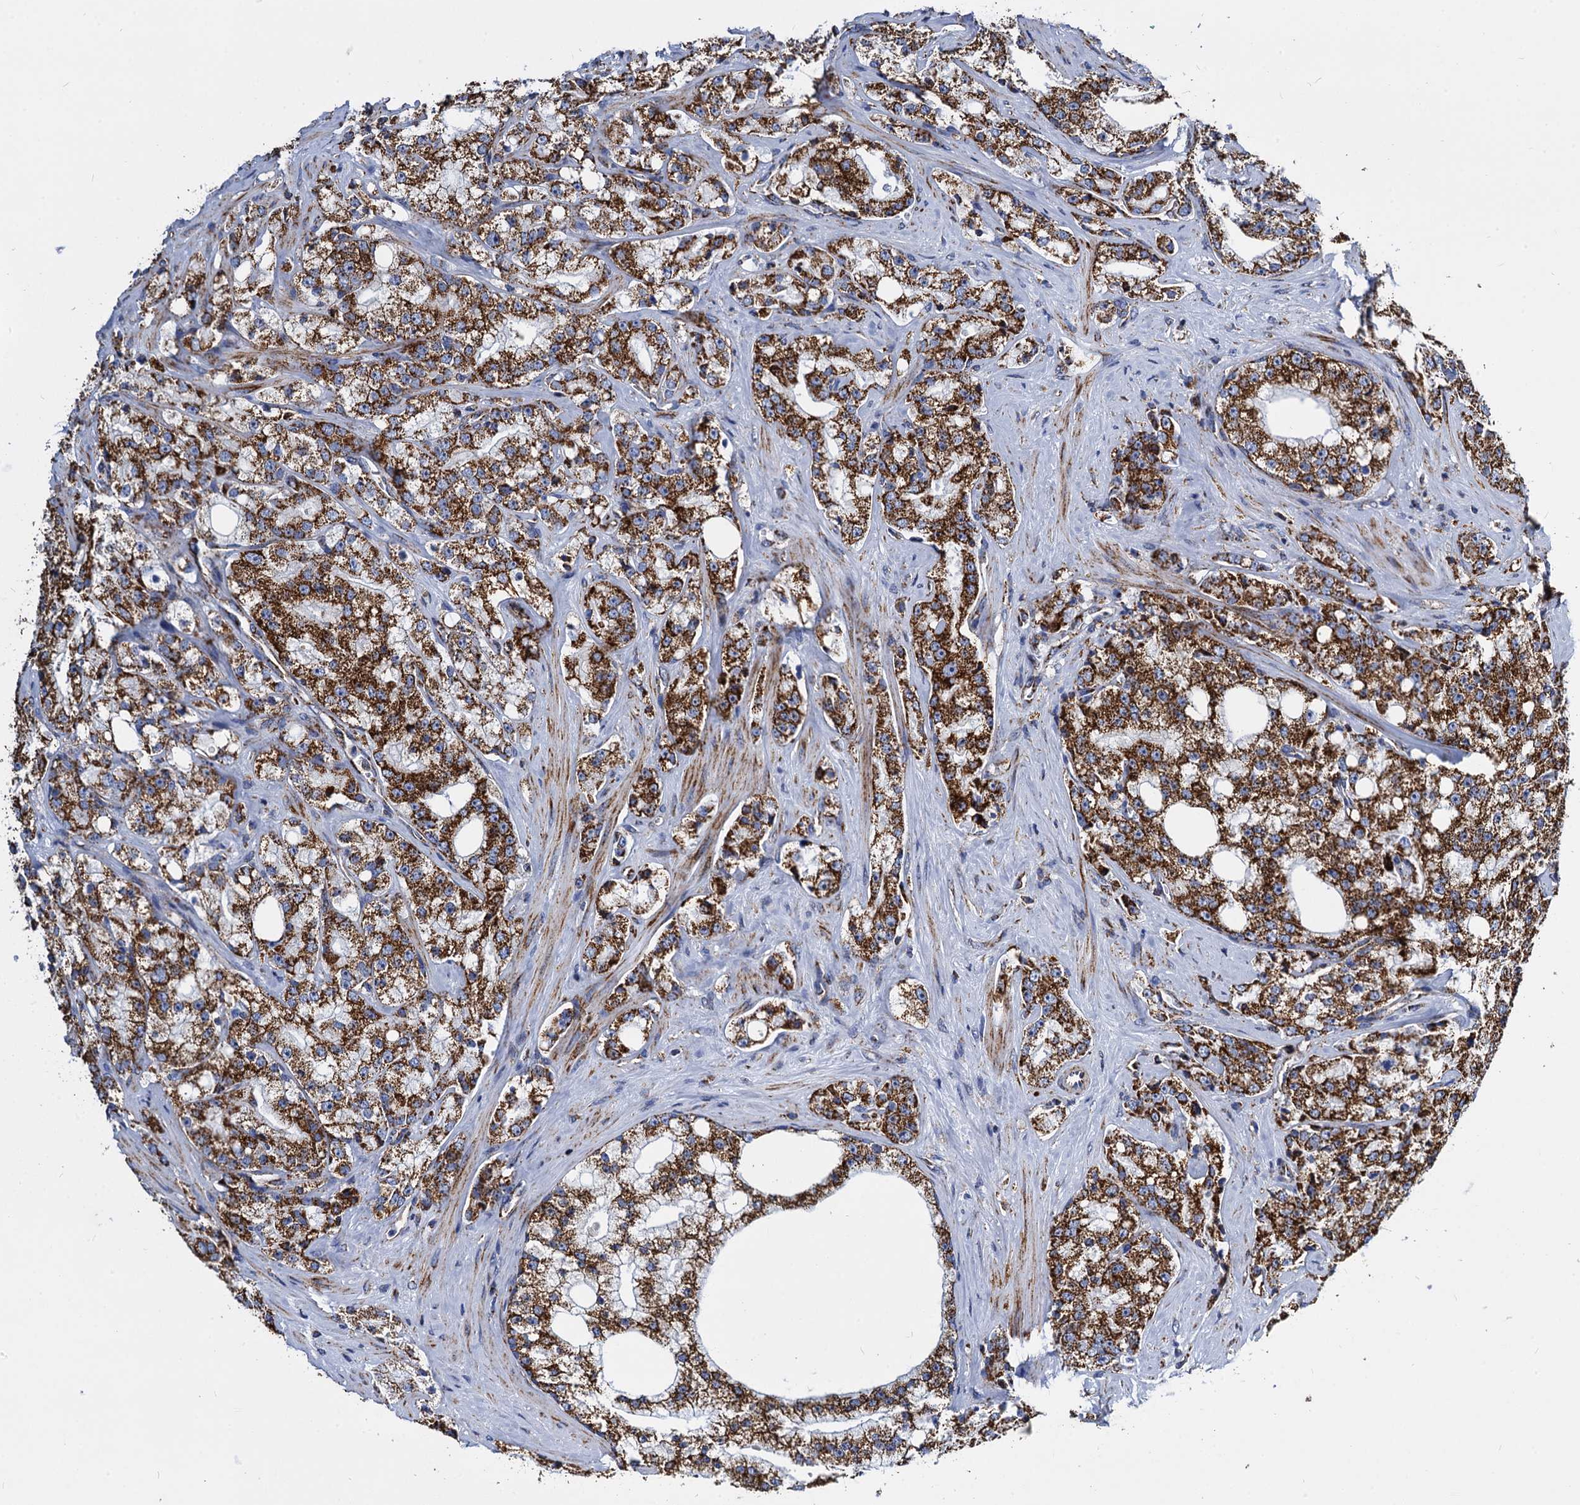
{"staining": {"intensity": "strong", "quantity": ">75%", "location": "cytoplasmic/membranous"}, "tissue": "prostate cancer", "cell_type": "Tumor cells", "image_type": "cancer", "snomed": [{"axis": "morphology", "description": "Adenocarcinoma, High grade"}, {"axis": "topography", "description": "Prostate"}], "caption": "Prostate cancer (high-grade adenocarcinoma) stained for a protein (brown) exhibits strong cytoplasmic/membranous positive positivity in about >75% of tumor cells.", "gene": "TIMM10", "patient": {"sex": "male", "age": 64}}